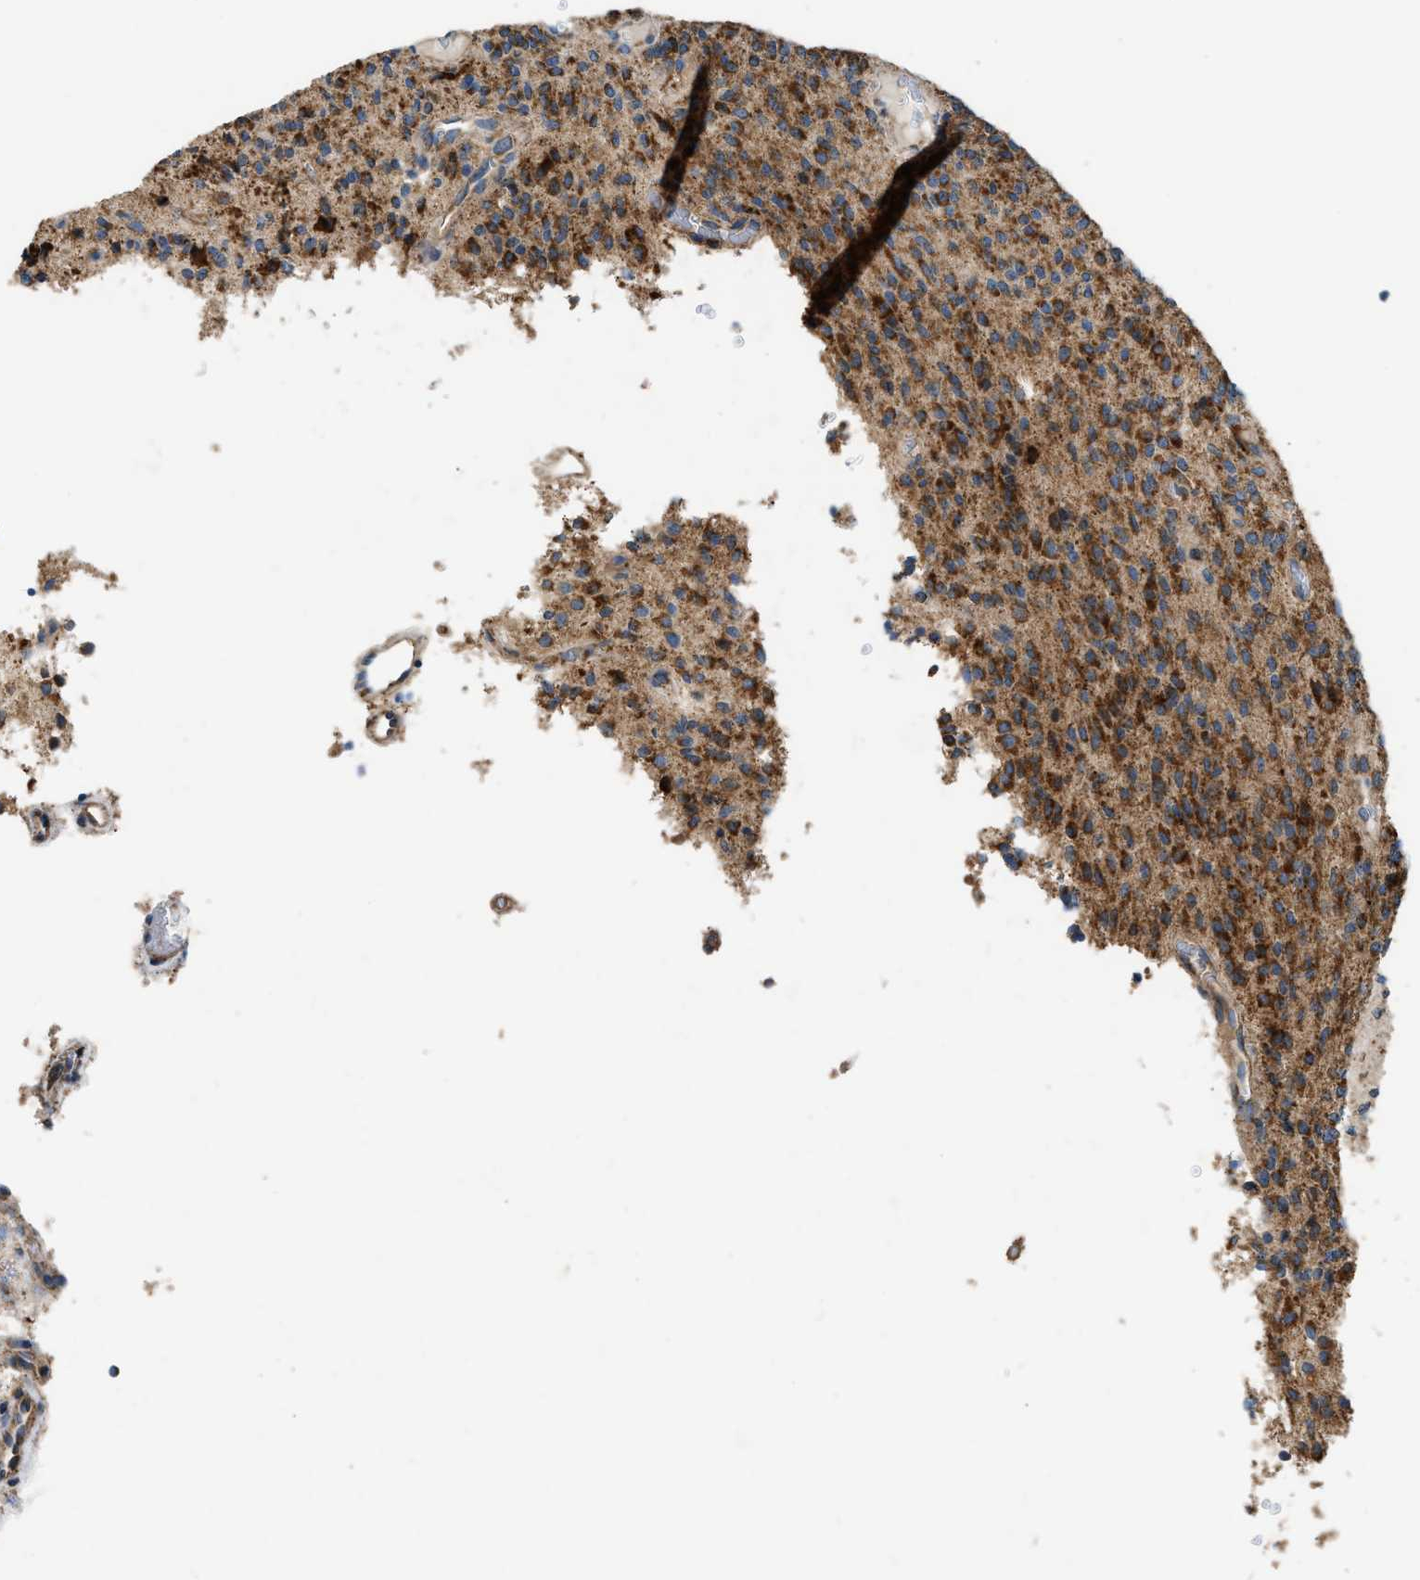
{"staining": {"intensity": "strong", "quantity": ">75%", "location": "cytoplasmic/membranous"}, "tissue": "glioma", "cell_type": "Tumor cells", "image_type": "cancer", "snomed": [{"axis": "morphology", "description": "Glioma, malignant, High grade"}, {"axis": "topography", "description": "Brain"}], "caption": "An IHC histopathology image of neoplastic tissue is shown. Protein staining in brown labels strong cytoplasmic/membranous positivity in glioma within tumor cells.", "gene": "TMEM150A", "patient": {"sex": "male", "age": 34}}